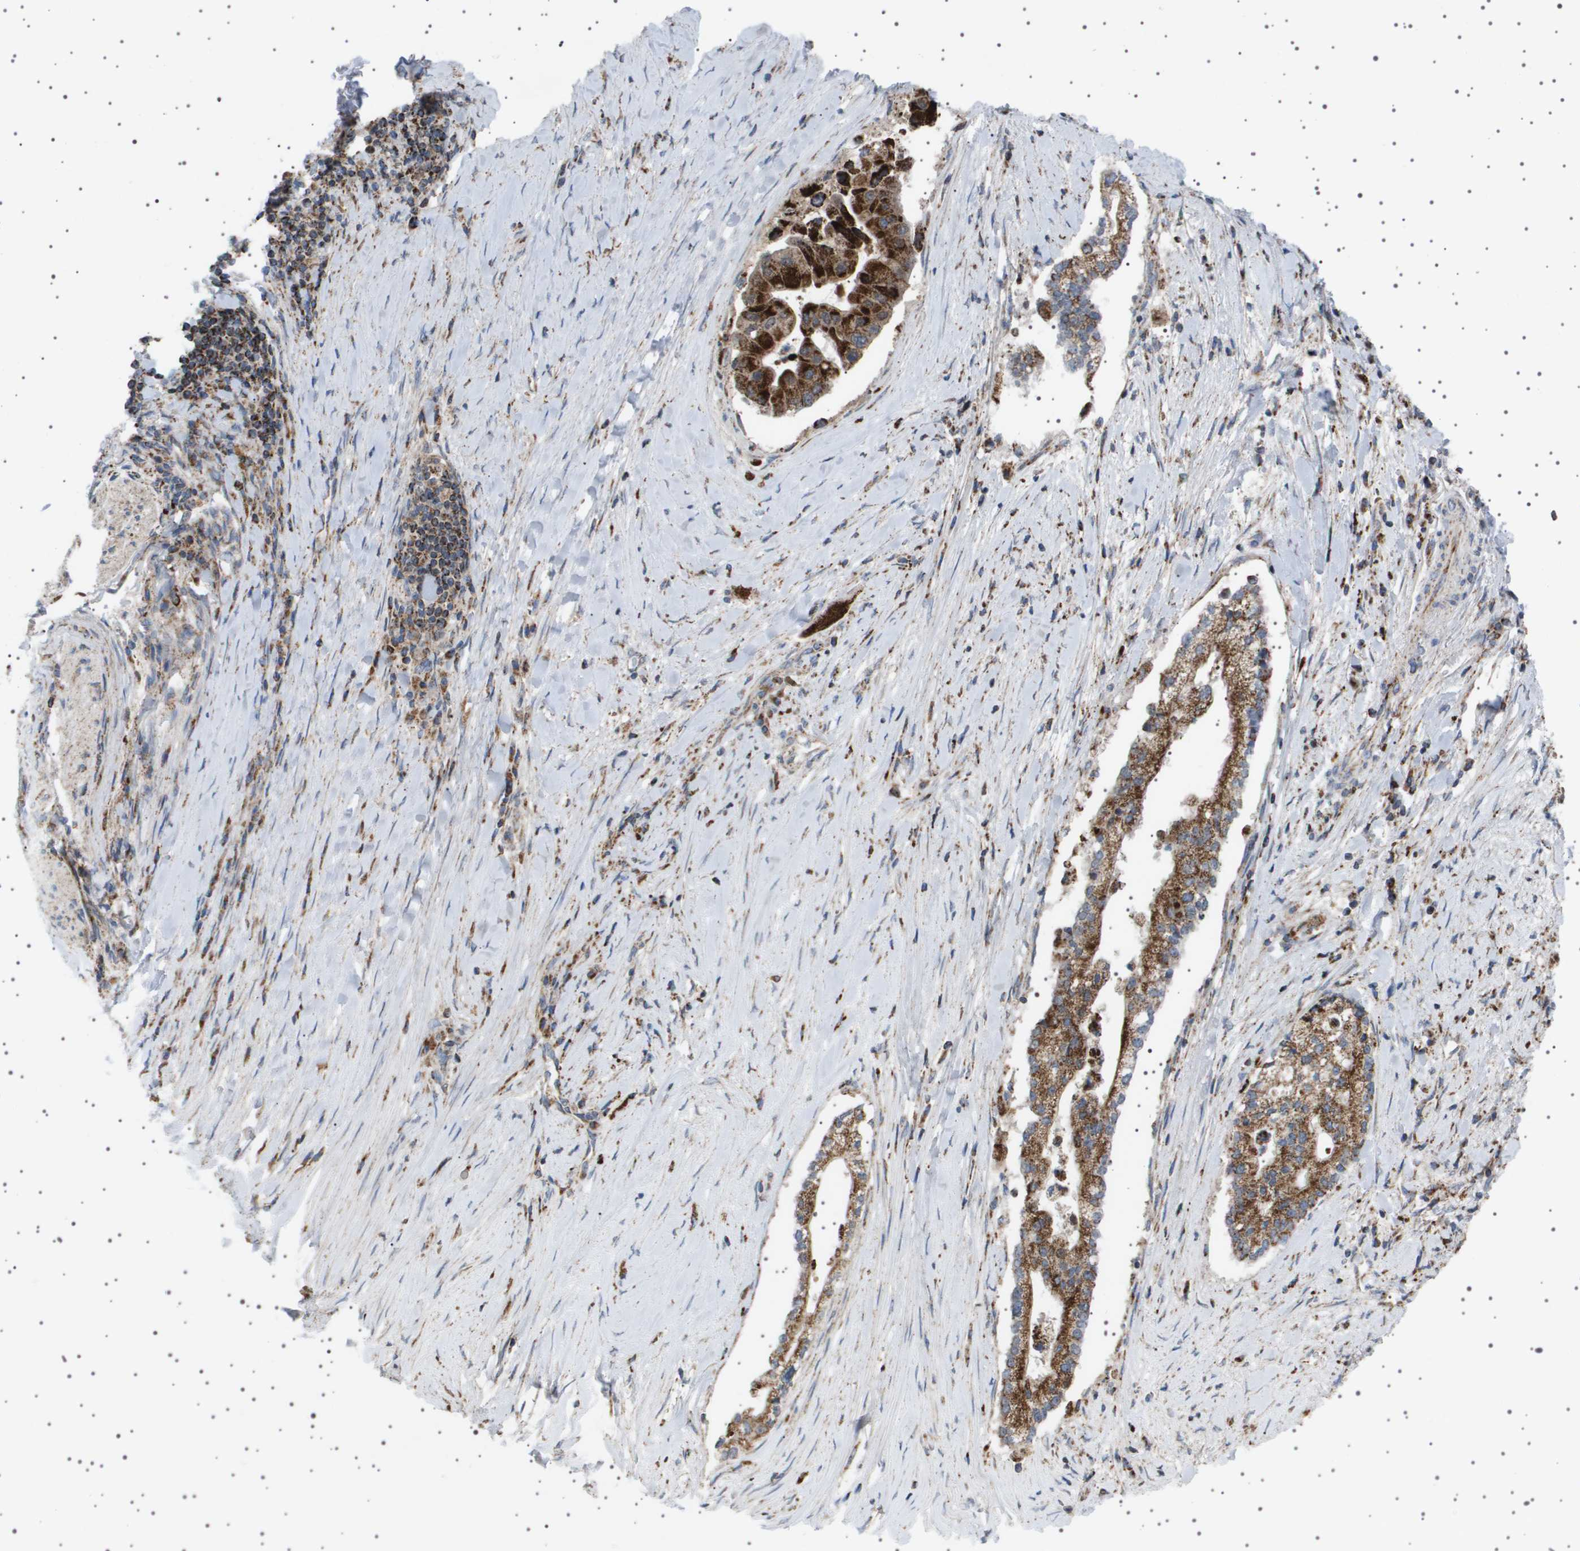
{"staining": {"intensity": "strong", "quantity": ">75%", "location": "cytoplasmic/membranous"}, "tissue": "liver cancer", "cell_type": "Tumor cells", "image_type": "cancer", "snomed": [{"axis": "morphology", "description": "Cholangiocarcinoma"}, {"axis": "topography", "description": "Liver"}], "caption": "This photomicrograph exhibits IHC staining of human liver cholangiocarcinoma, with high strong cytoplasmic/membranous positivity in approximately >75% of tumor cells.", "gene": "UBXN8", "patient": {"sex": "male", "age": 50}}